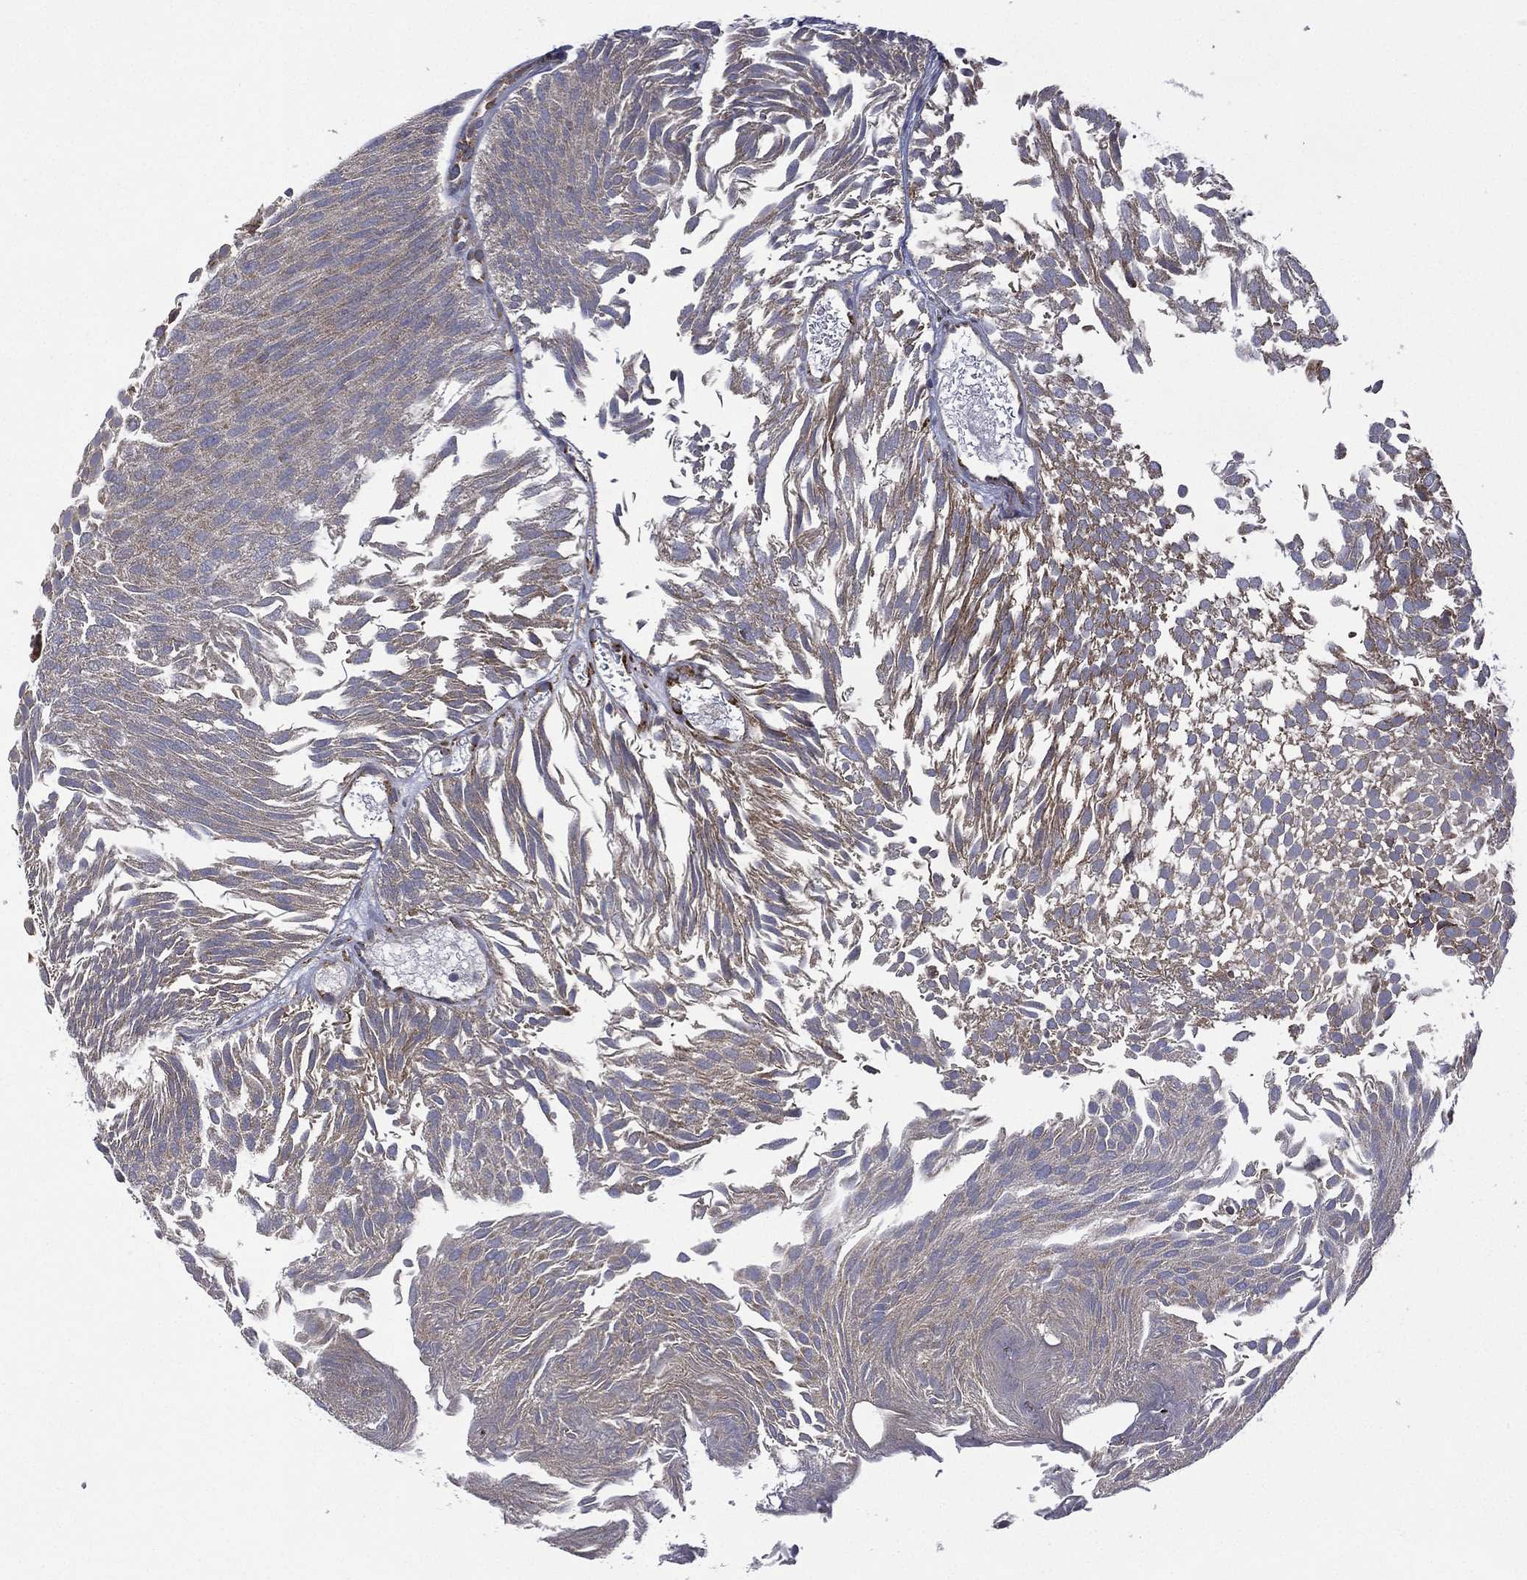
{"staining": {"intensity": "moderate", "quantity": "<25%", "location": "cytoplasmic/membranous"}, "tissue": "urothelial cancer", "cell_type": "Tumor cells", "image_type": "cancer", "snomed": [{"axis": "morphology", "description": "Urothelial carcinoma, Low grade"}, {"axis": "topography", "description": "Urinary bladder"}], "caption": "Immunohistochemical staining of human low-grade urothelial carcinoma reveals low levels of moderate cytoplasmic/membranous protein positivity in about <25% of tumor cells. (Brightfield microscopy of DAB IHC at high magnification).", "gene": "C20orf96", "patient": {"sex": "male", "age": 52}}